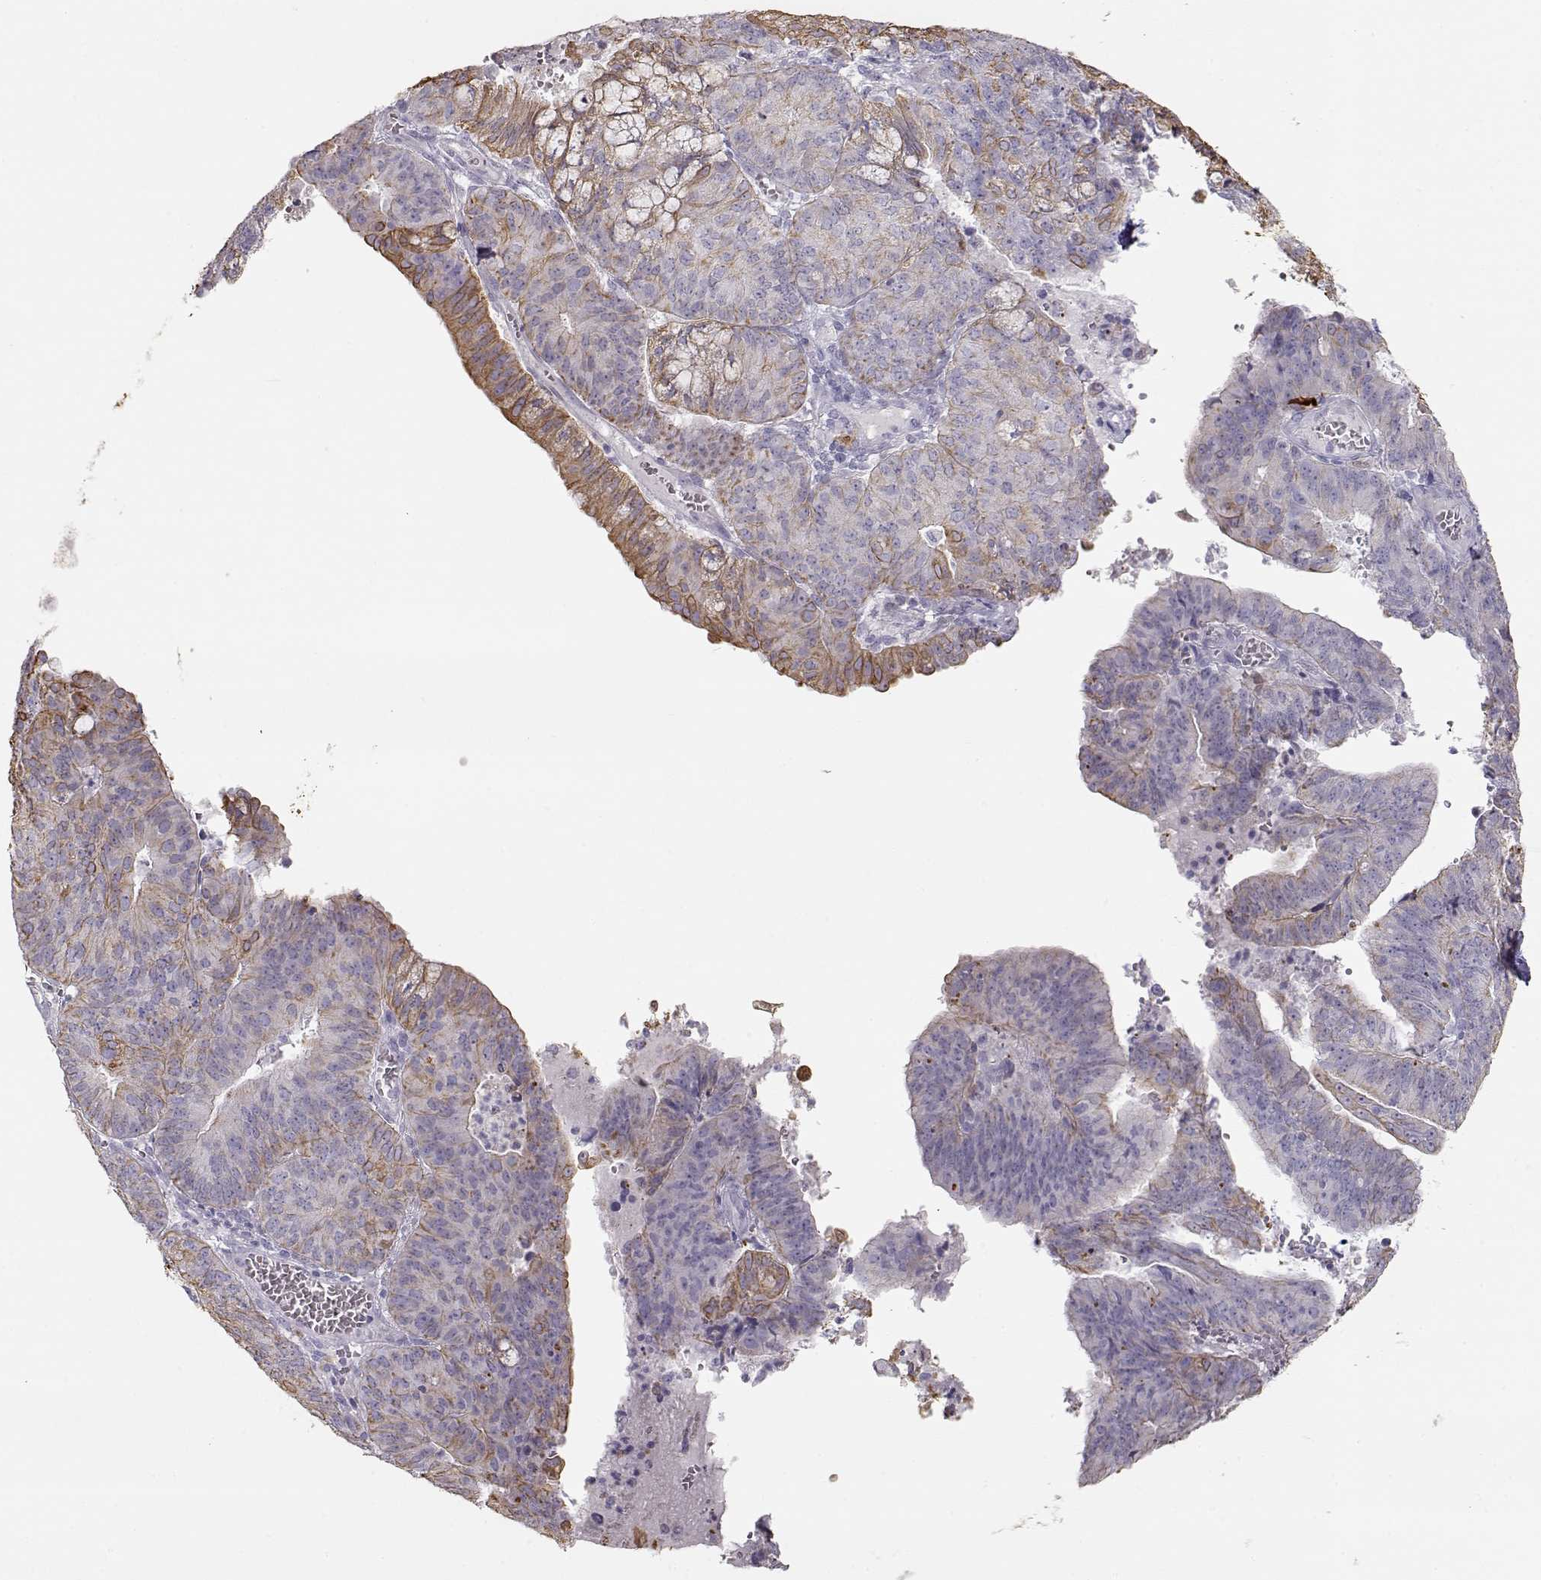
{"staining": {"intensity": "moderate", "quantity": "<25%", "location": "cytoplasmic/membranous"}, "tissue": "endometrial cancer", "cell_type": "Tumor cells", "image_type": "cancer", "snomed": [{"axis": "morphology", "description": "Adenocarcinoma, NOS"}, {"axis": "topography", "description": "Endometrium"}], "caption": "Endometrial cancer (adenocarcinoma) stained for a protein (brown) reveals moderate cytoplasmic/membranous positive positivity in about <25% of tumor cells.", "gene": "S100B", "patient": {"sex": "female", "age": 82}}